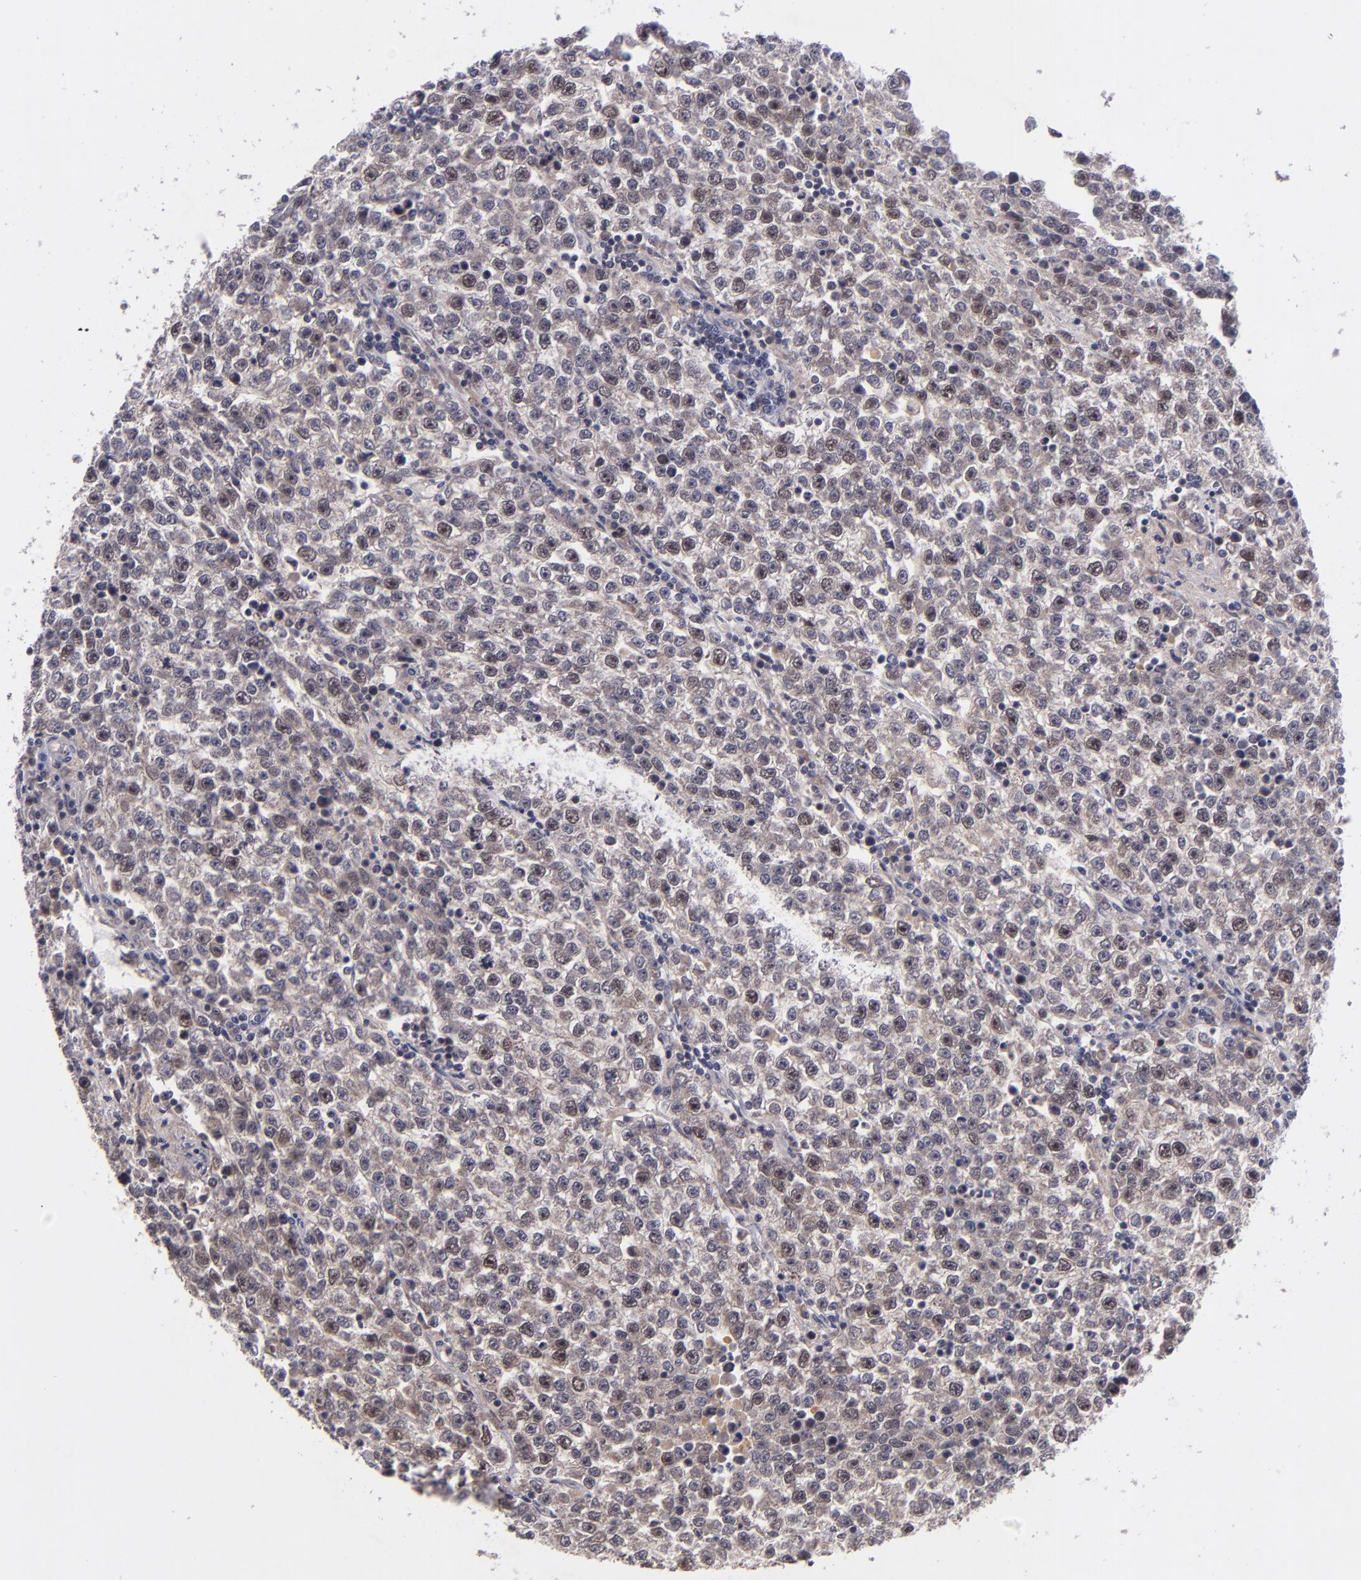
{"staining": {"intensity": "weak", "quantity": "25%-75%", "location": "nuclear"}, "tissue": "testis cancer", "cell_type": "Tumor cells", "image_type": "cancer", "snomed": [{"axis": "morphology", "description": "Seminoma, NOS"}, {"axis": "topography", "description": "Testis"}], "caption": "Human testis cancer (seminoma) stained with a brown dye shows weak nuclear positive positivity in approximately 25%-75% of tumor cells.", "gene": "CDC7", "patient": {"sex": "male", "age": 36}}